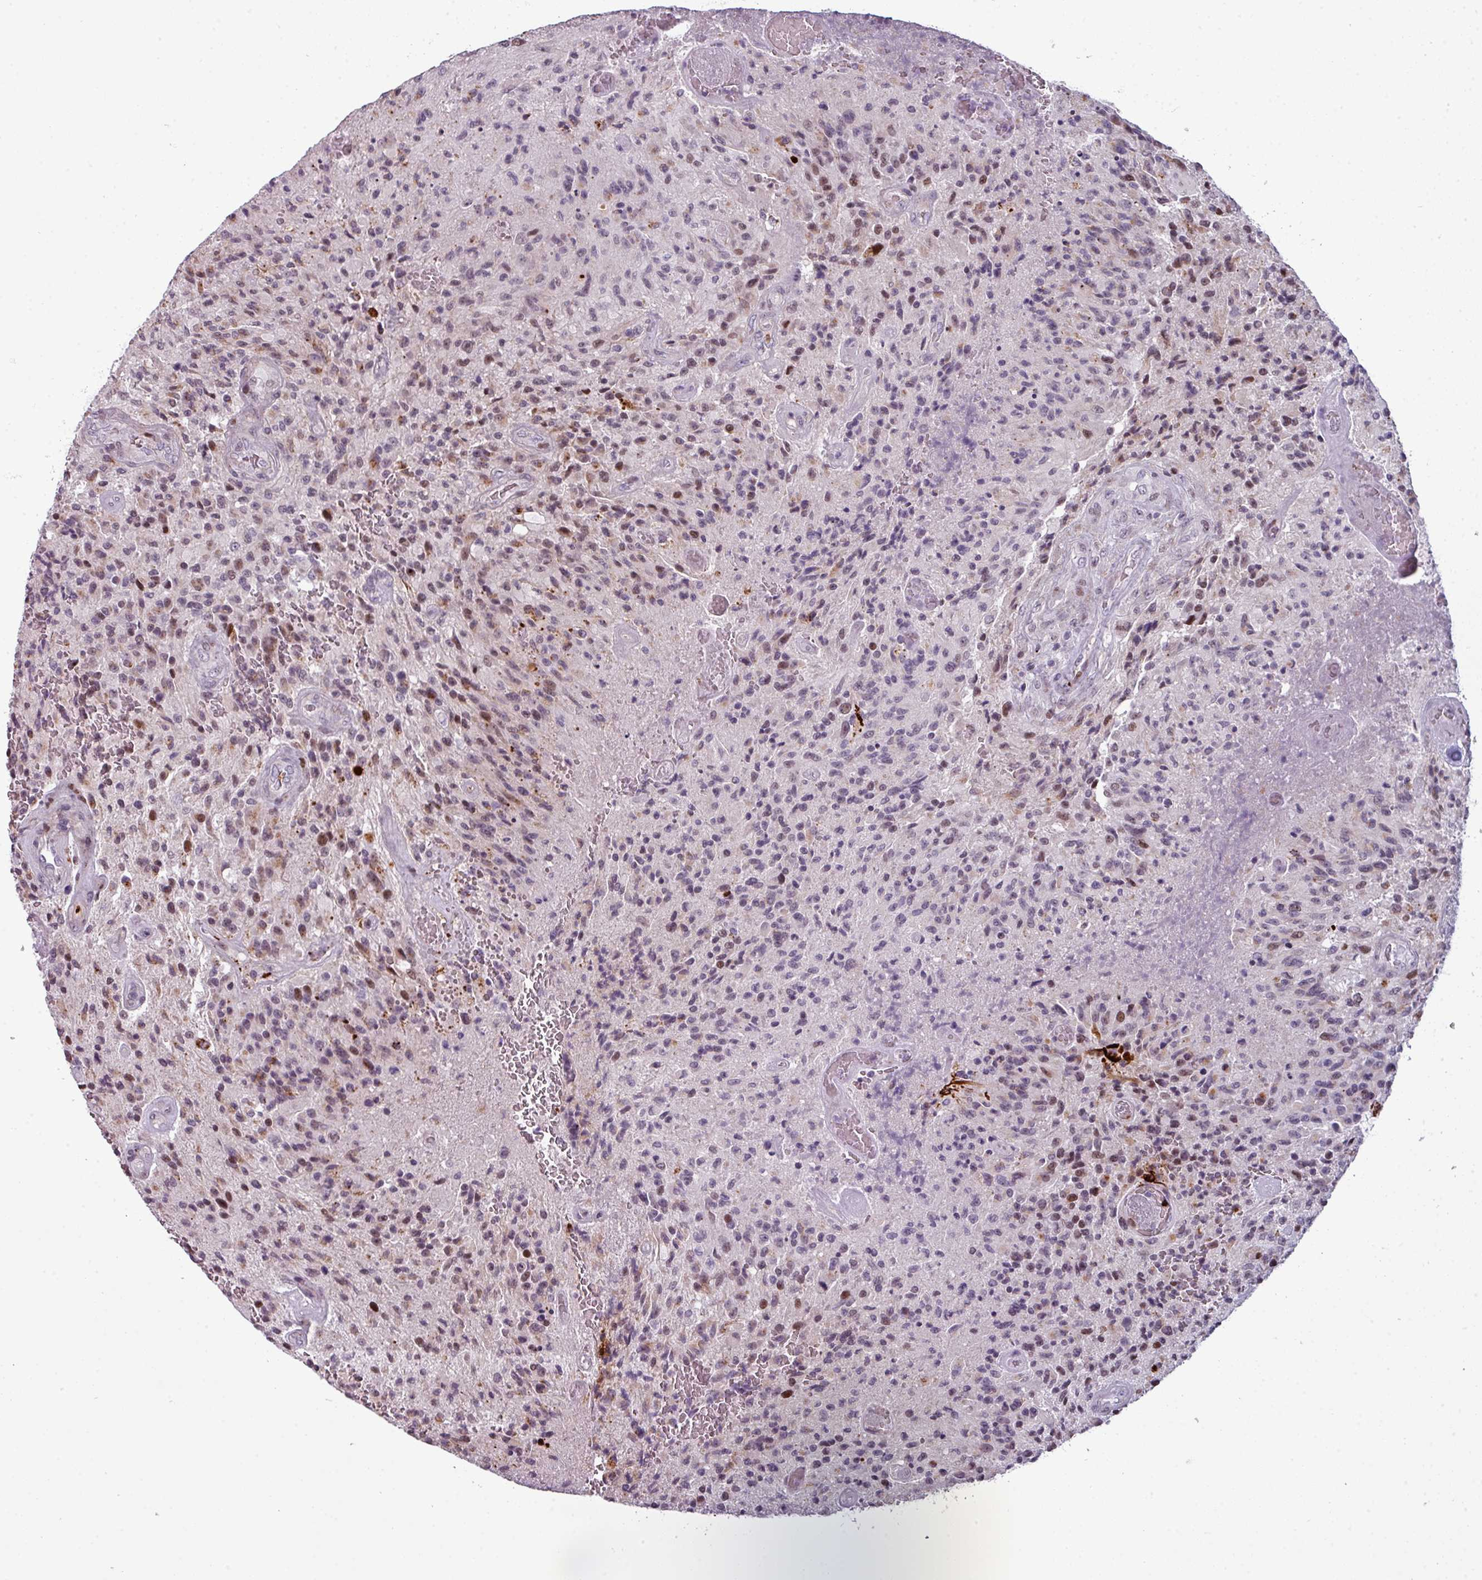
{"staining": {"intensity": "weak", "quantity": "<25%", "location": "nuclear"}, "tissue": "glioma", "cell_type": "Tumor cells", "image_type": "cancer", "snomed": [{"axis": "morphology", "description": "Normal tissue, NOS"}, {"axis": "morphology", "description": "Glioma, malignant, High grade"}, {"axis": "topography", "description": "Cerebral cortex"}], "caption": "Immunohistochemistry (IHC) of human malignant glioma (high-grade) exhibits no expression in tumor cells.", "gene": "TMEFF1", "patient": {"sex": "male", "age": 56}}